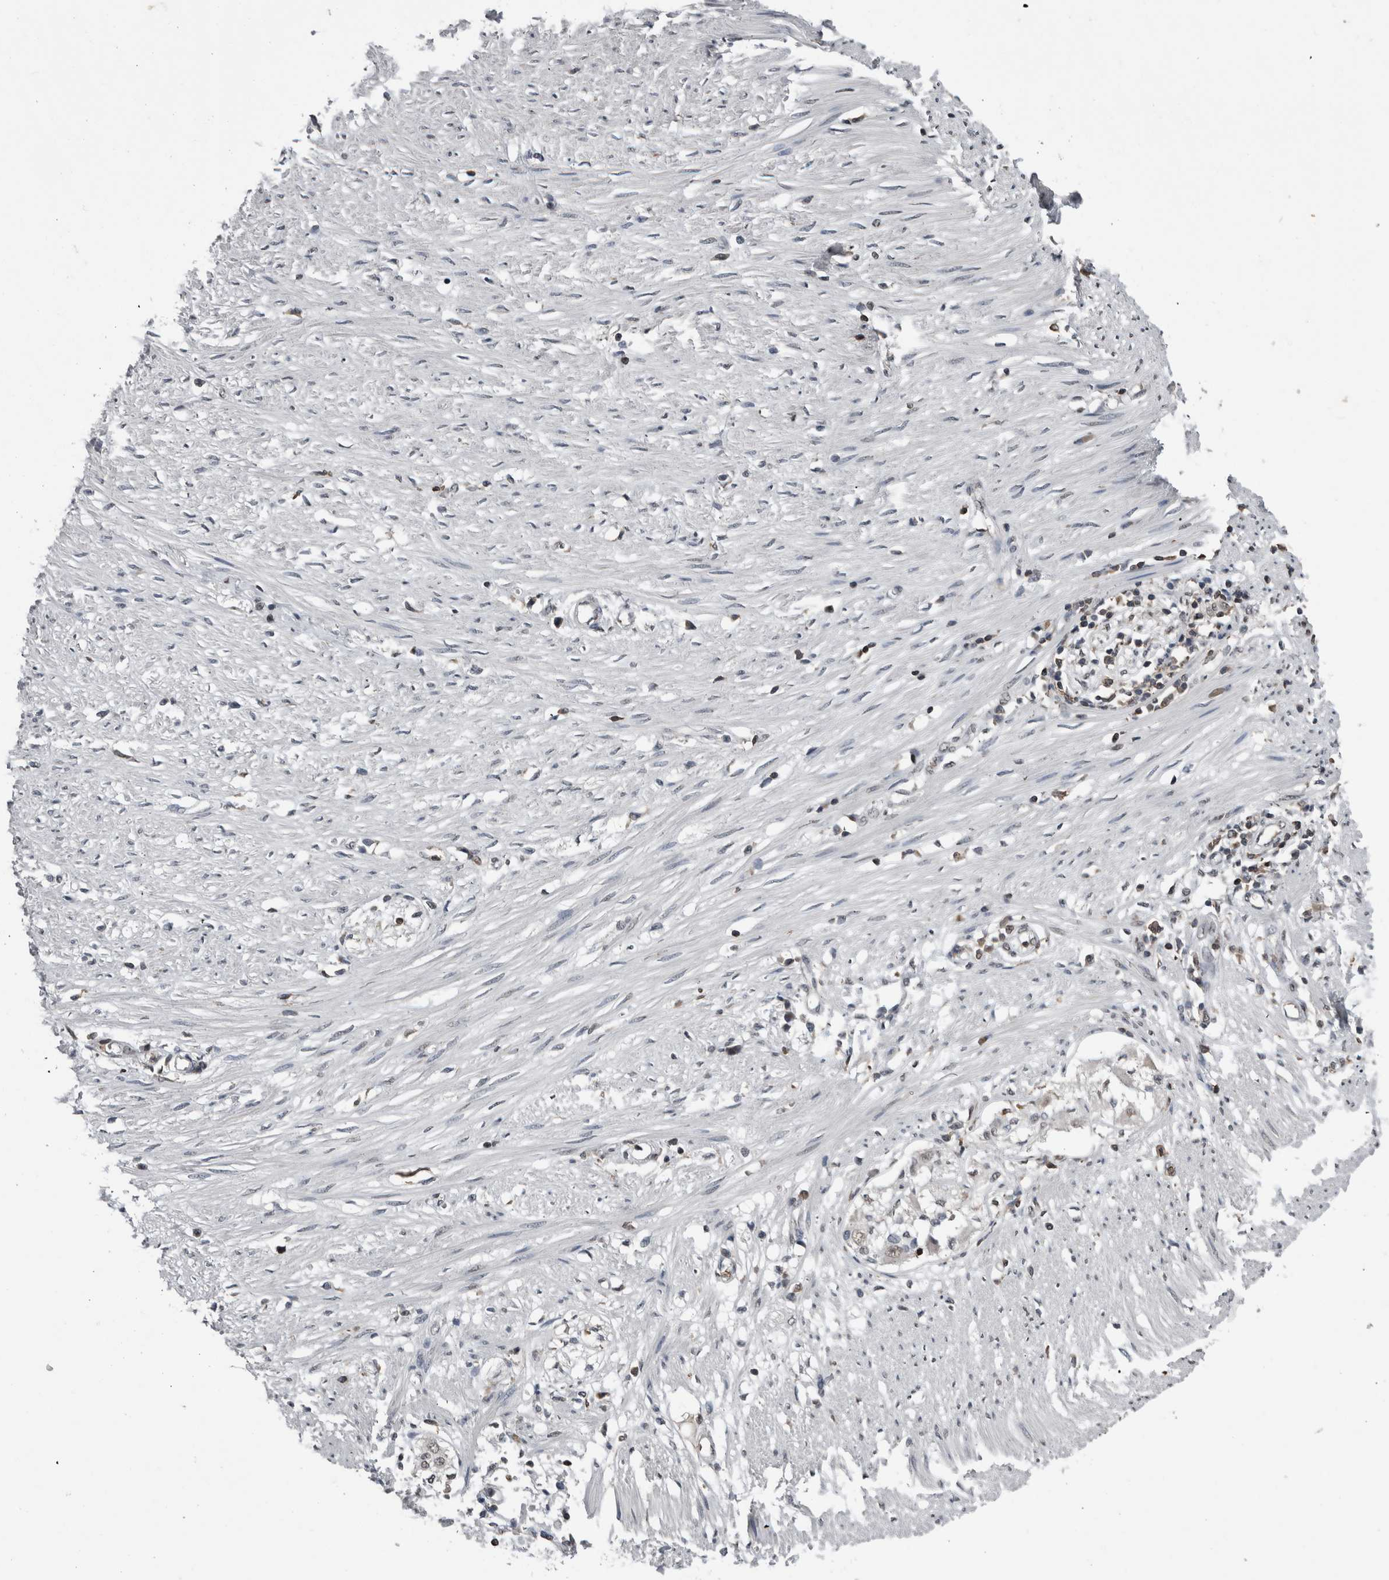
{"staining": {"intensity": "negative", "quantity": "none", "location": "none"}, "tissue": "adipose tissue", "cell_type": "Adipocytes", "image_type": "normal", "snomed": [{"axis": "morphology", "description": "Normal tissue, NOS"}, {"axis": "morphology", "description": "Adenocarcinoma, NOS"}, {"axis": "topography", "description": "Colon"}, {"axis": "topography", "description": "Peripheral nerve tissue"}], "caption": "This is an immunohistochemistry (IHC) histopathology image of normal adipose tissue. There is no positivity in adipocytes.", "gene": "MAFF", "patient": {"sex": "male", "age": 14}}